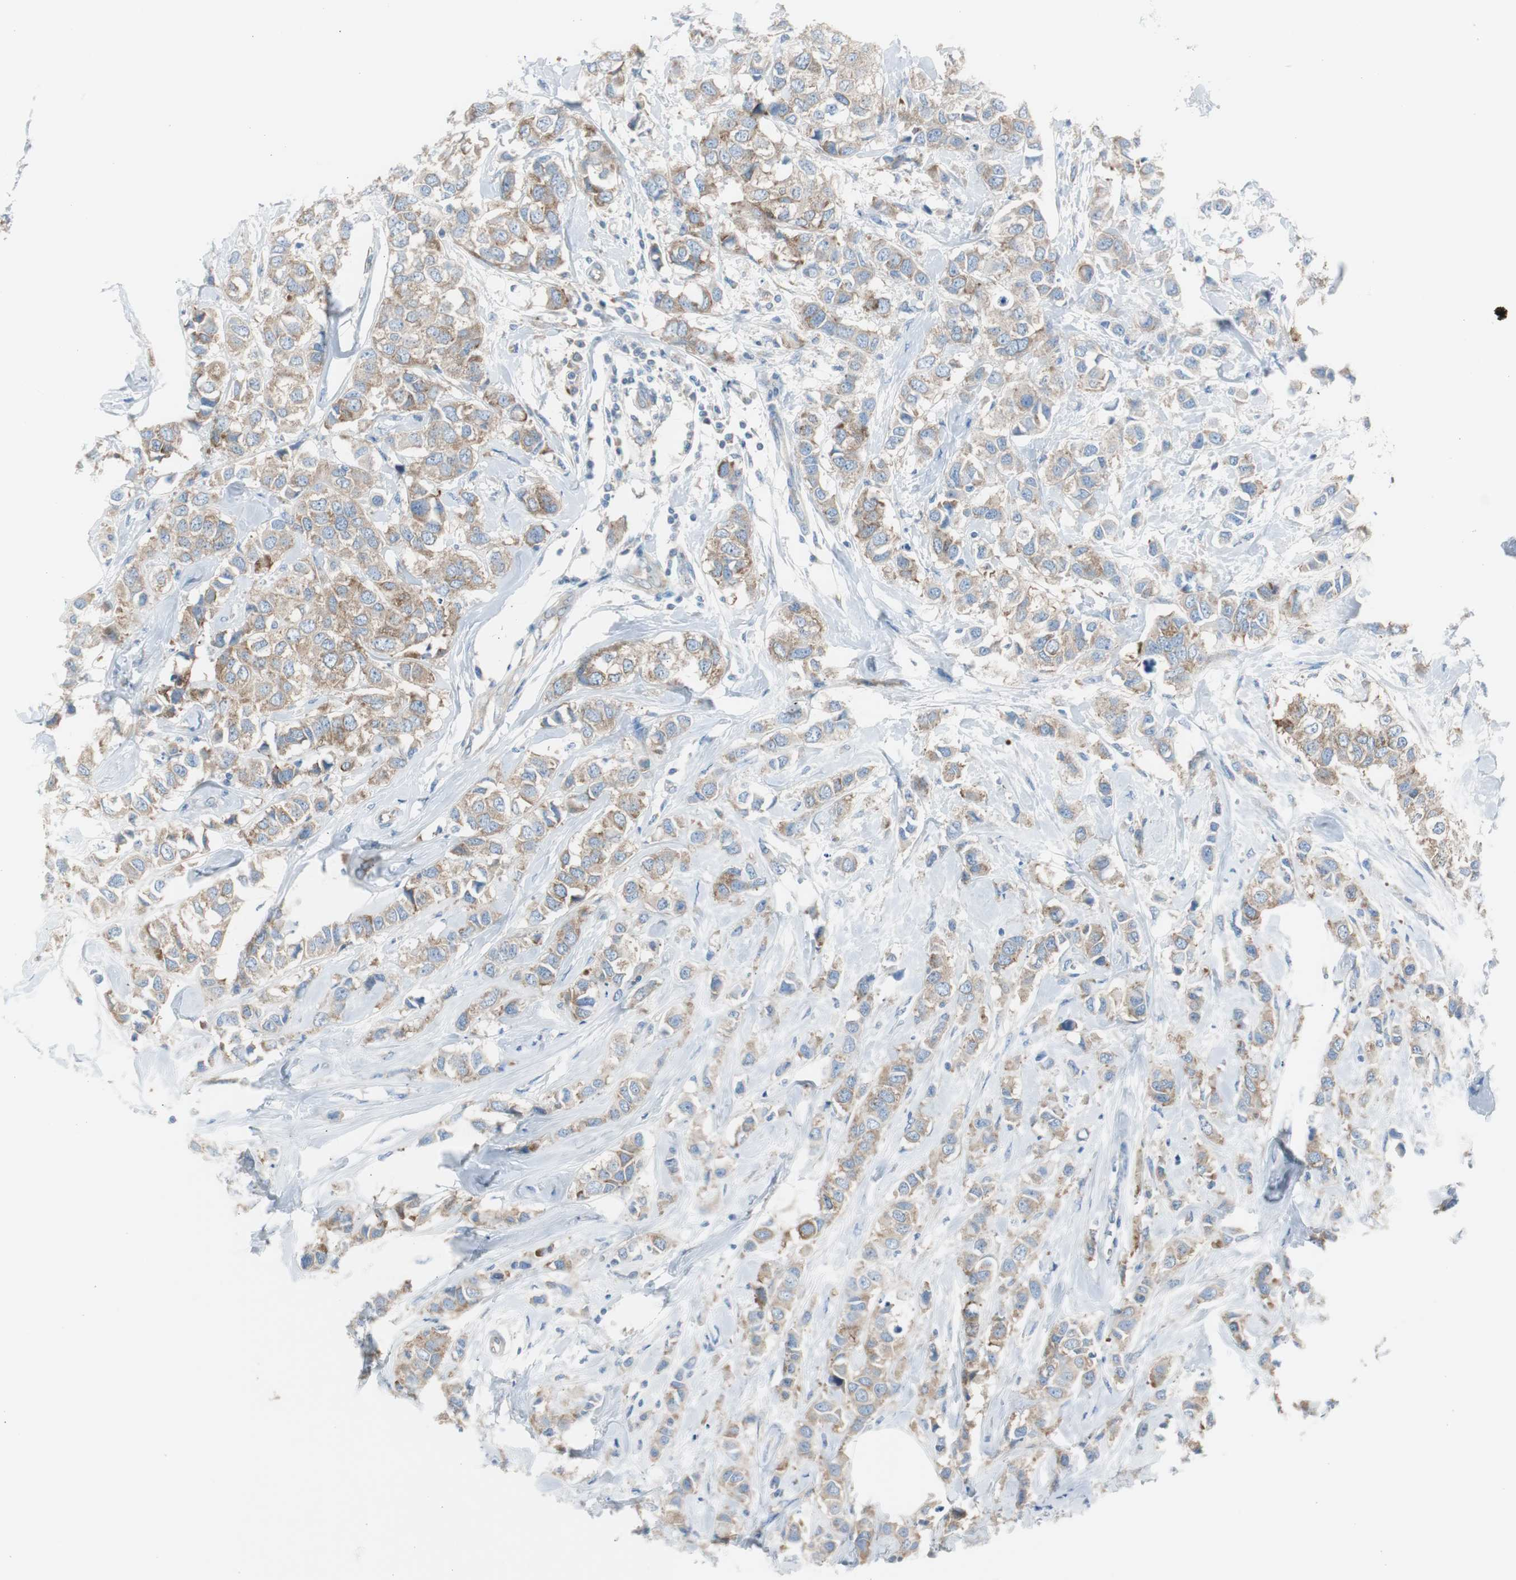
{"staining": {"intensity": "moderate", "quantity": ">75%", "location": "cytoplasmic/membranous"}, "tissue": "breast cancer", "cell_type": "Tumor cells", "image_type": "cancer", "snomed": [{"axis": "morphology", "description": "Duct carcinoma"}, {"axis": "topography", "description": "Breast"}], "caption": "IHC staining of breast cancer, which exhibits medium levels of moderate cytoplasmic/membranous staining in approximately >75% of tumor cells indicating moderate cytoplasmic/membranous protein staining. The staining was performed using DAB (3,3'-diaminobenzidine) (brown) for protein detection and nuclei were counterstained in hematoxylin (blue).", "gene": "RPS12", "patient": {"sex": "female", "age": 50}}